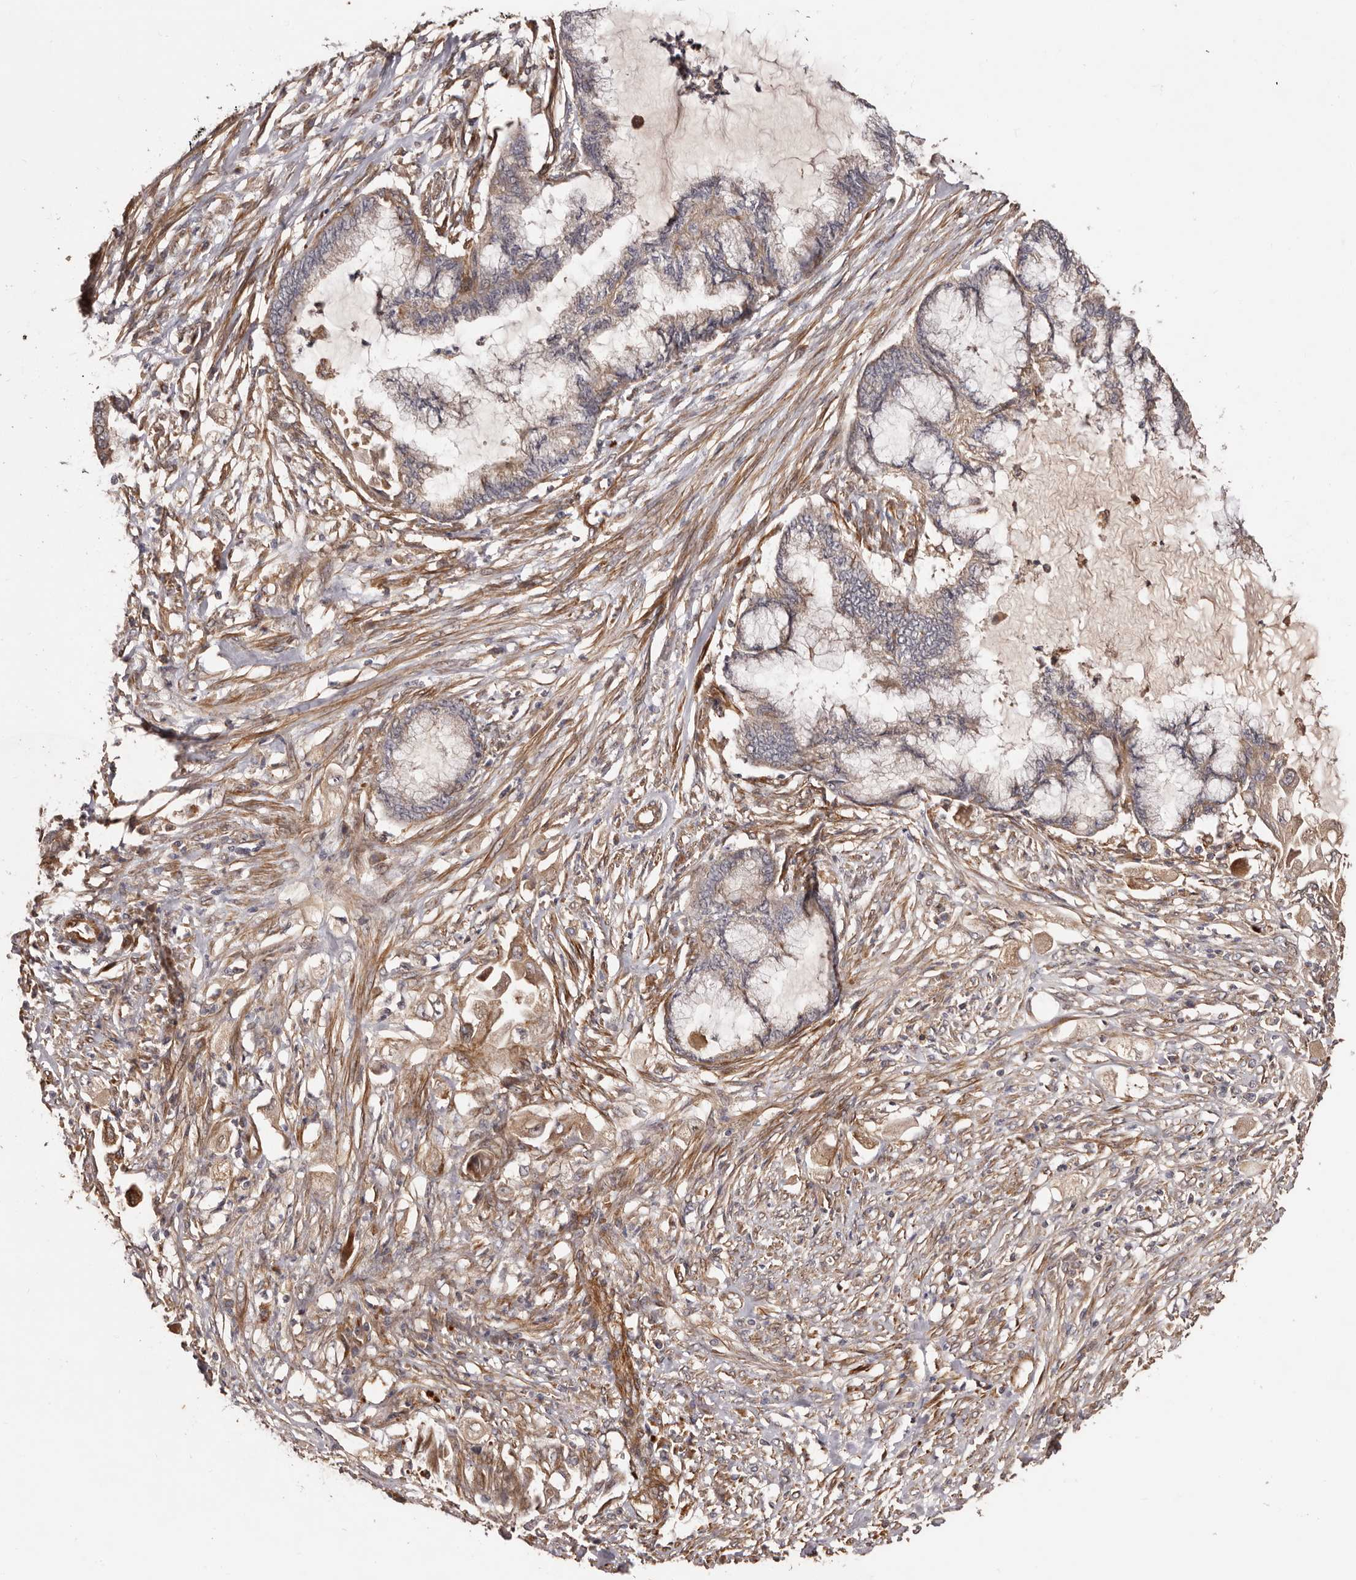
{"staining": {"intensity": "weak", "quantity": ">75%", "location": "cytoplasmic/membranous"}, "tissue": "endometrial cancer", "cell_type": "Tumor cells", "image_type": "cancer", "snomed": [{"axis": "morphology", "description": "Adenocarcinoma, NOS"}, {"axis": "topography", "description": "Endometrium"}], "caption": "Protein expression analysis of adenocarcinoma (endometrial) reveals weak cytoplasmic/membranous expression in approximately >75% of tumor cells. The staining was performed using DAB, with brown indicating positive protein expression. Nuclei are stained blue with hematoxylin.", "gene": "GTPBP1", "patient": {"sex": "female", "age": 86}}